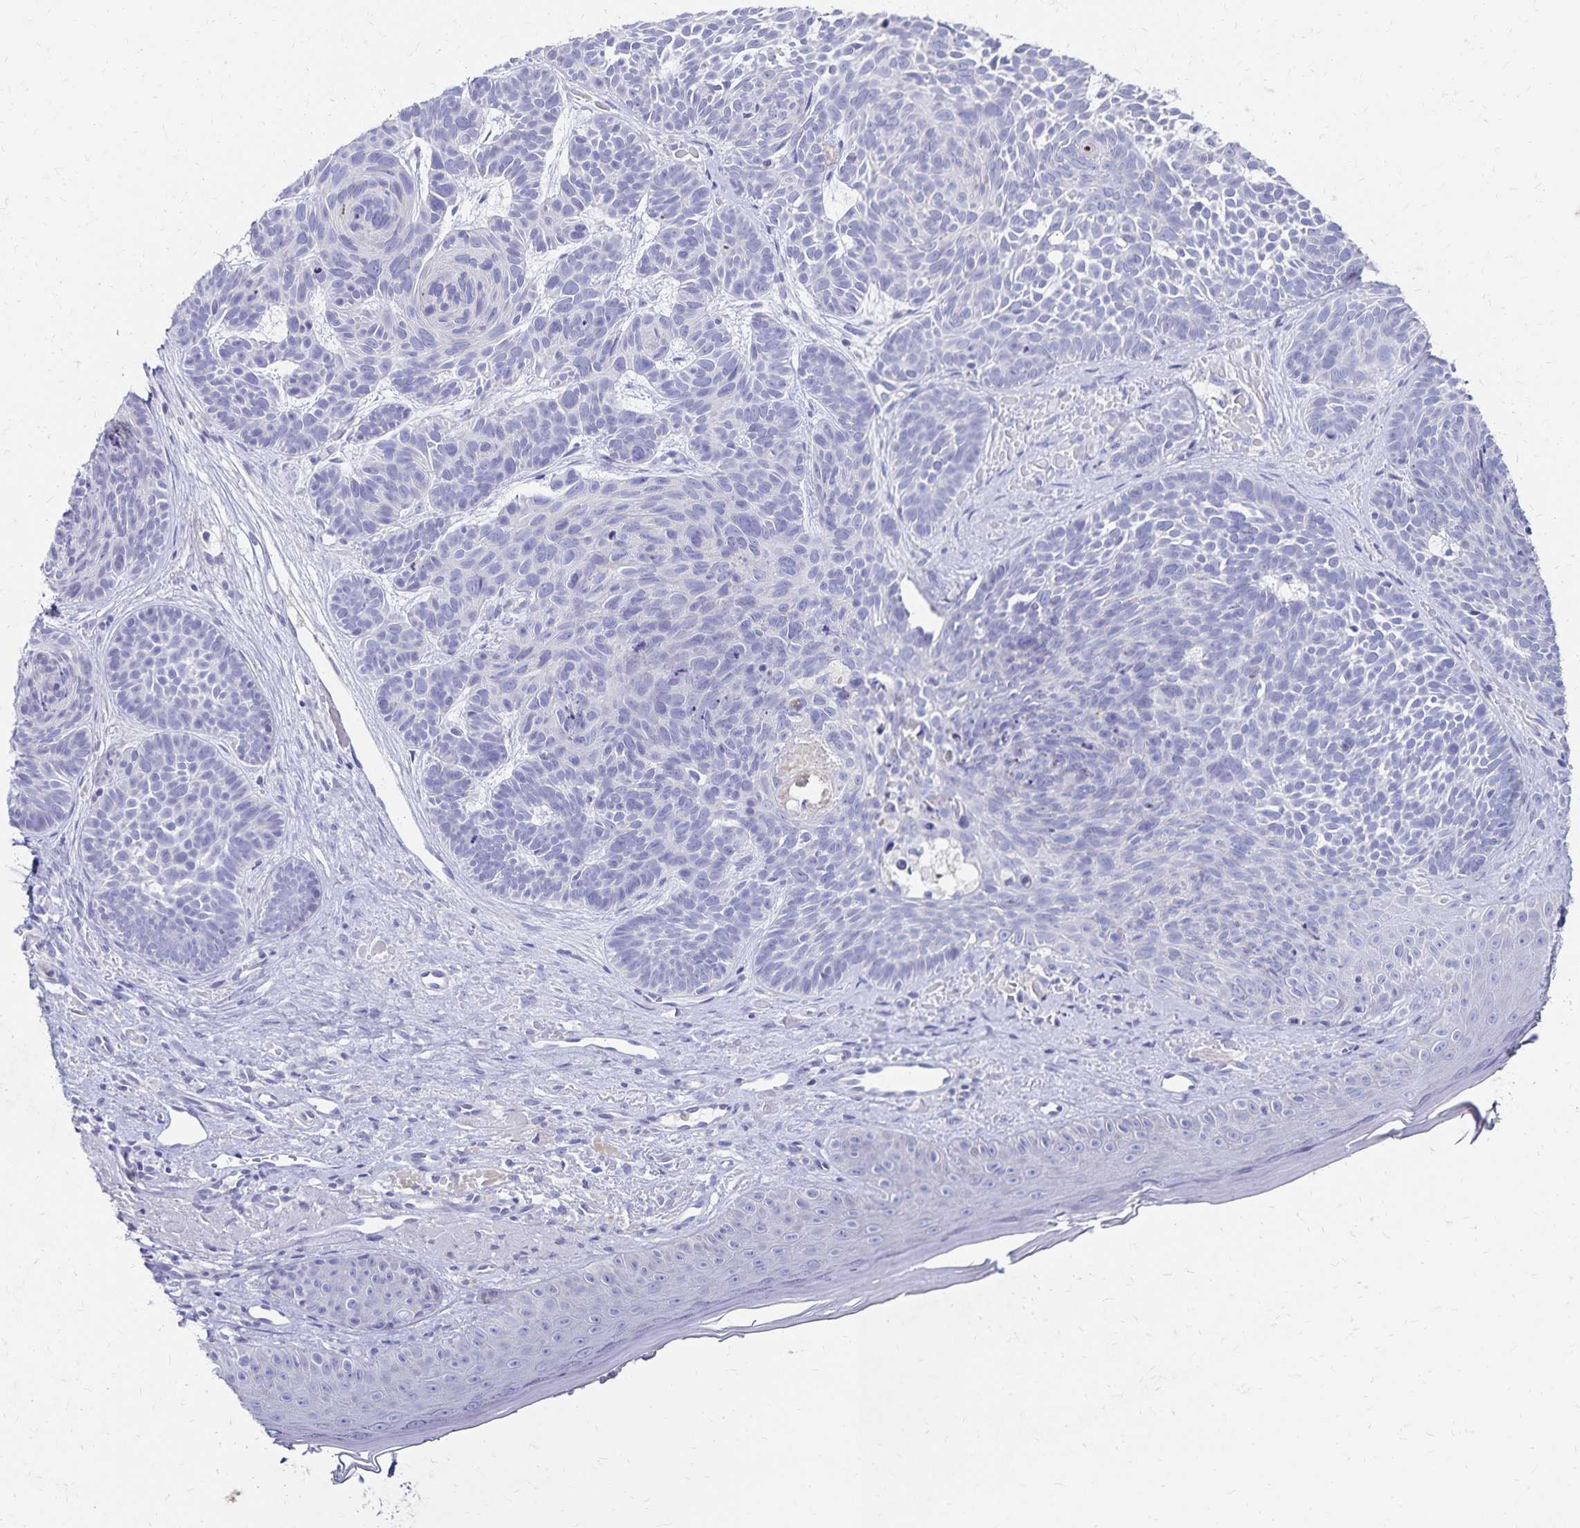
{"staining": {"intensity": "negative", "quantity": "none", "location": "none"}, "tissue": "skin cancer", "cell_type": "Tumor cells", "image_type": "cancer", "snomed": [{"axis": "morphology", "description": "Basal cell carcinoma"}, {"axis": "topography", "description": "Skin"}], "caption": "The immunohistochemistry image has no significant positivity in tumor cells of skin basal cell carcinoma tissue.", "gene": "PAX5", "patient": {"sex": "male", "age": 81}}